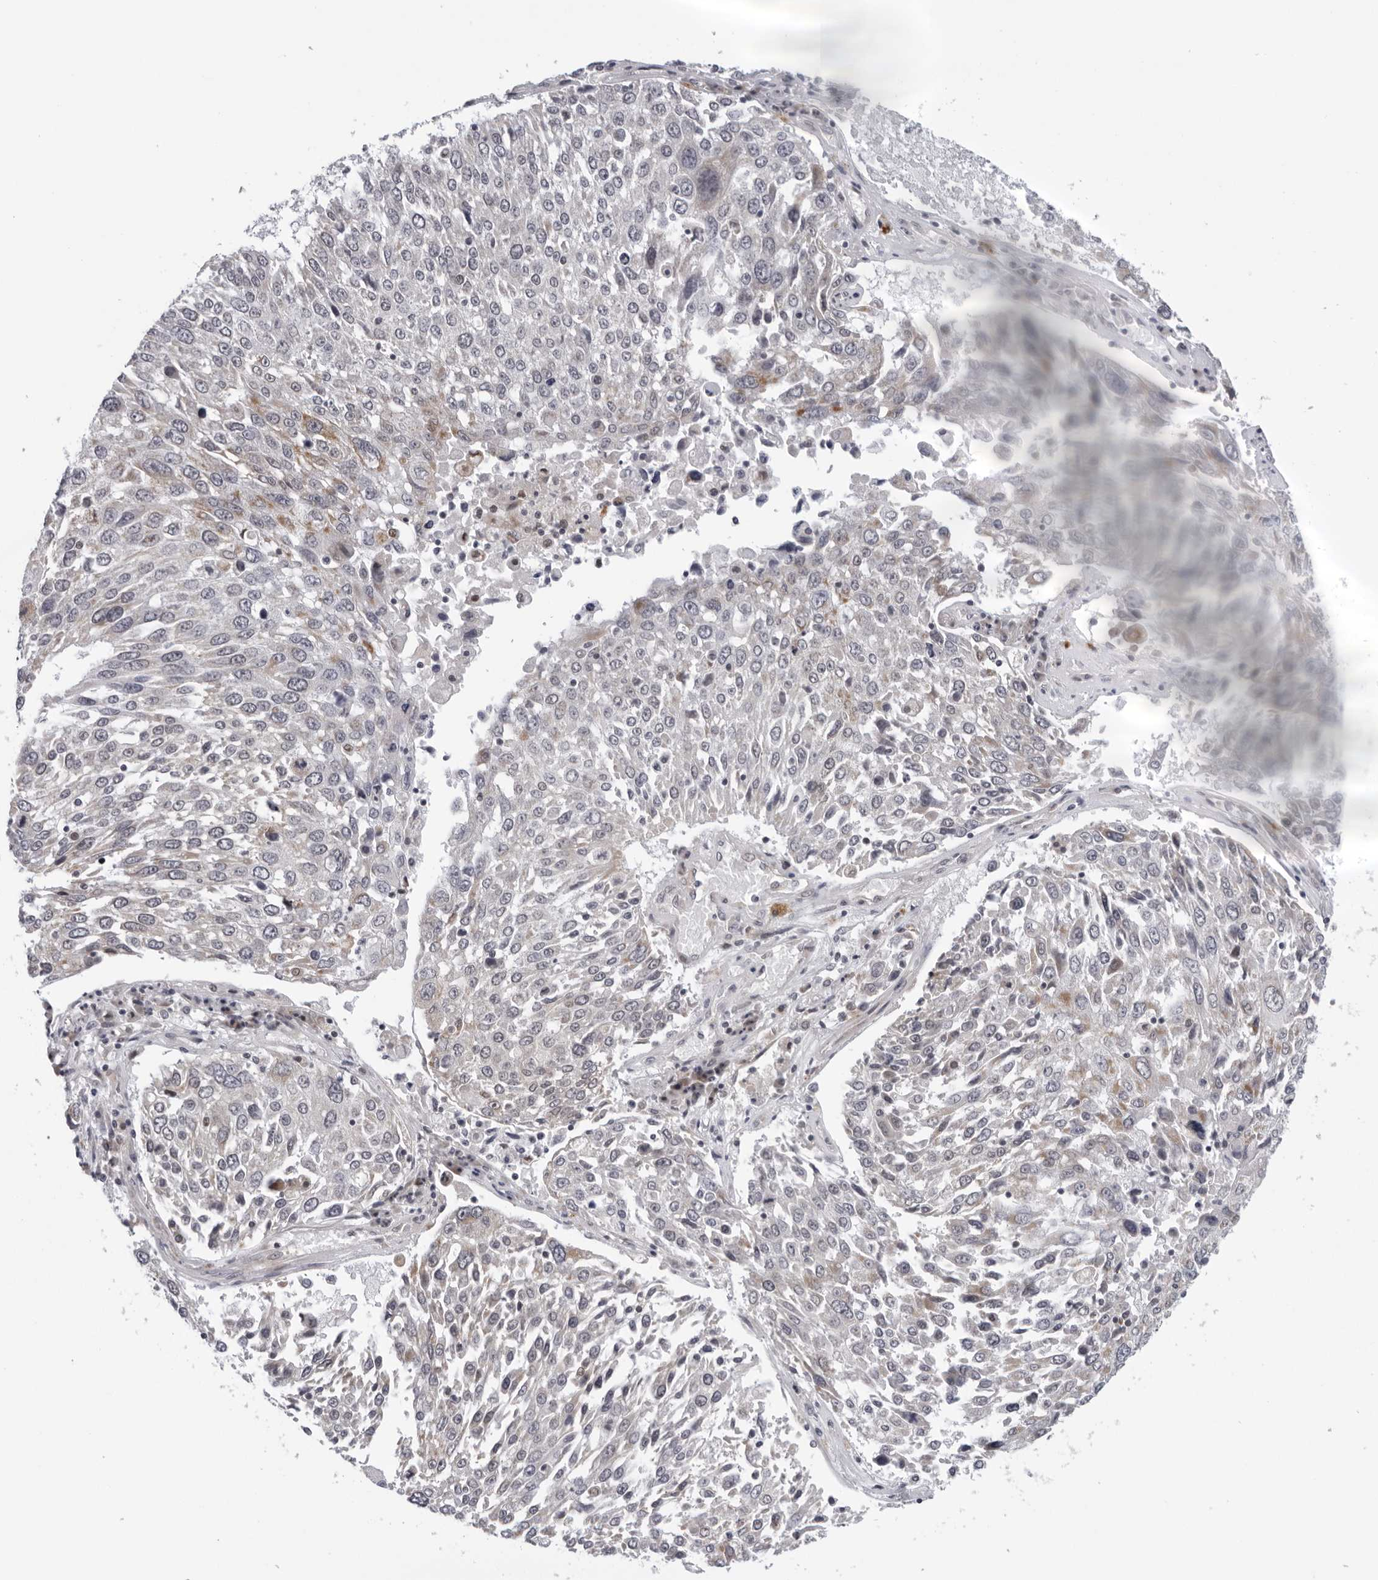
{"staining": {"intensity": "negative", "quantity": "none", "location": "none"}, "tissue": "lung cancer", "cell_type": "Tumor cells", "image_type": "cancer", "snomed": [{"axis": "morphology", "description": "Squamous cell carcinoma, NOS"}, {"axis": "topography", "description": "Lung"}], "caption": "Tumor cells are negative for brown protein staining in lung cancer.", "gene": "CPT2", "patient": {"sex": "male", "age": 65}}